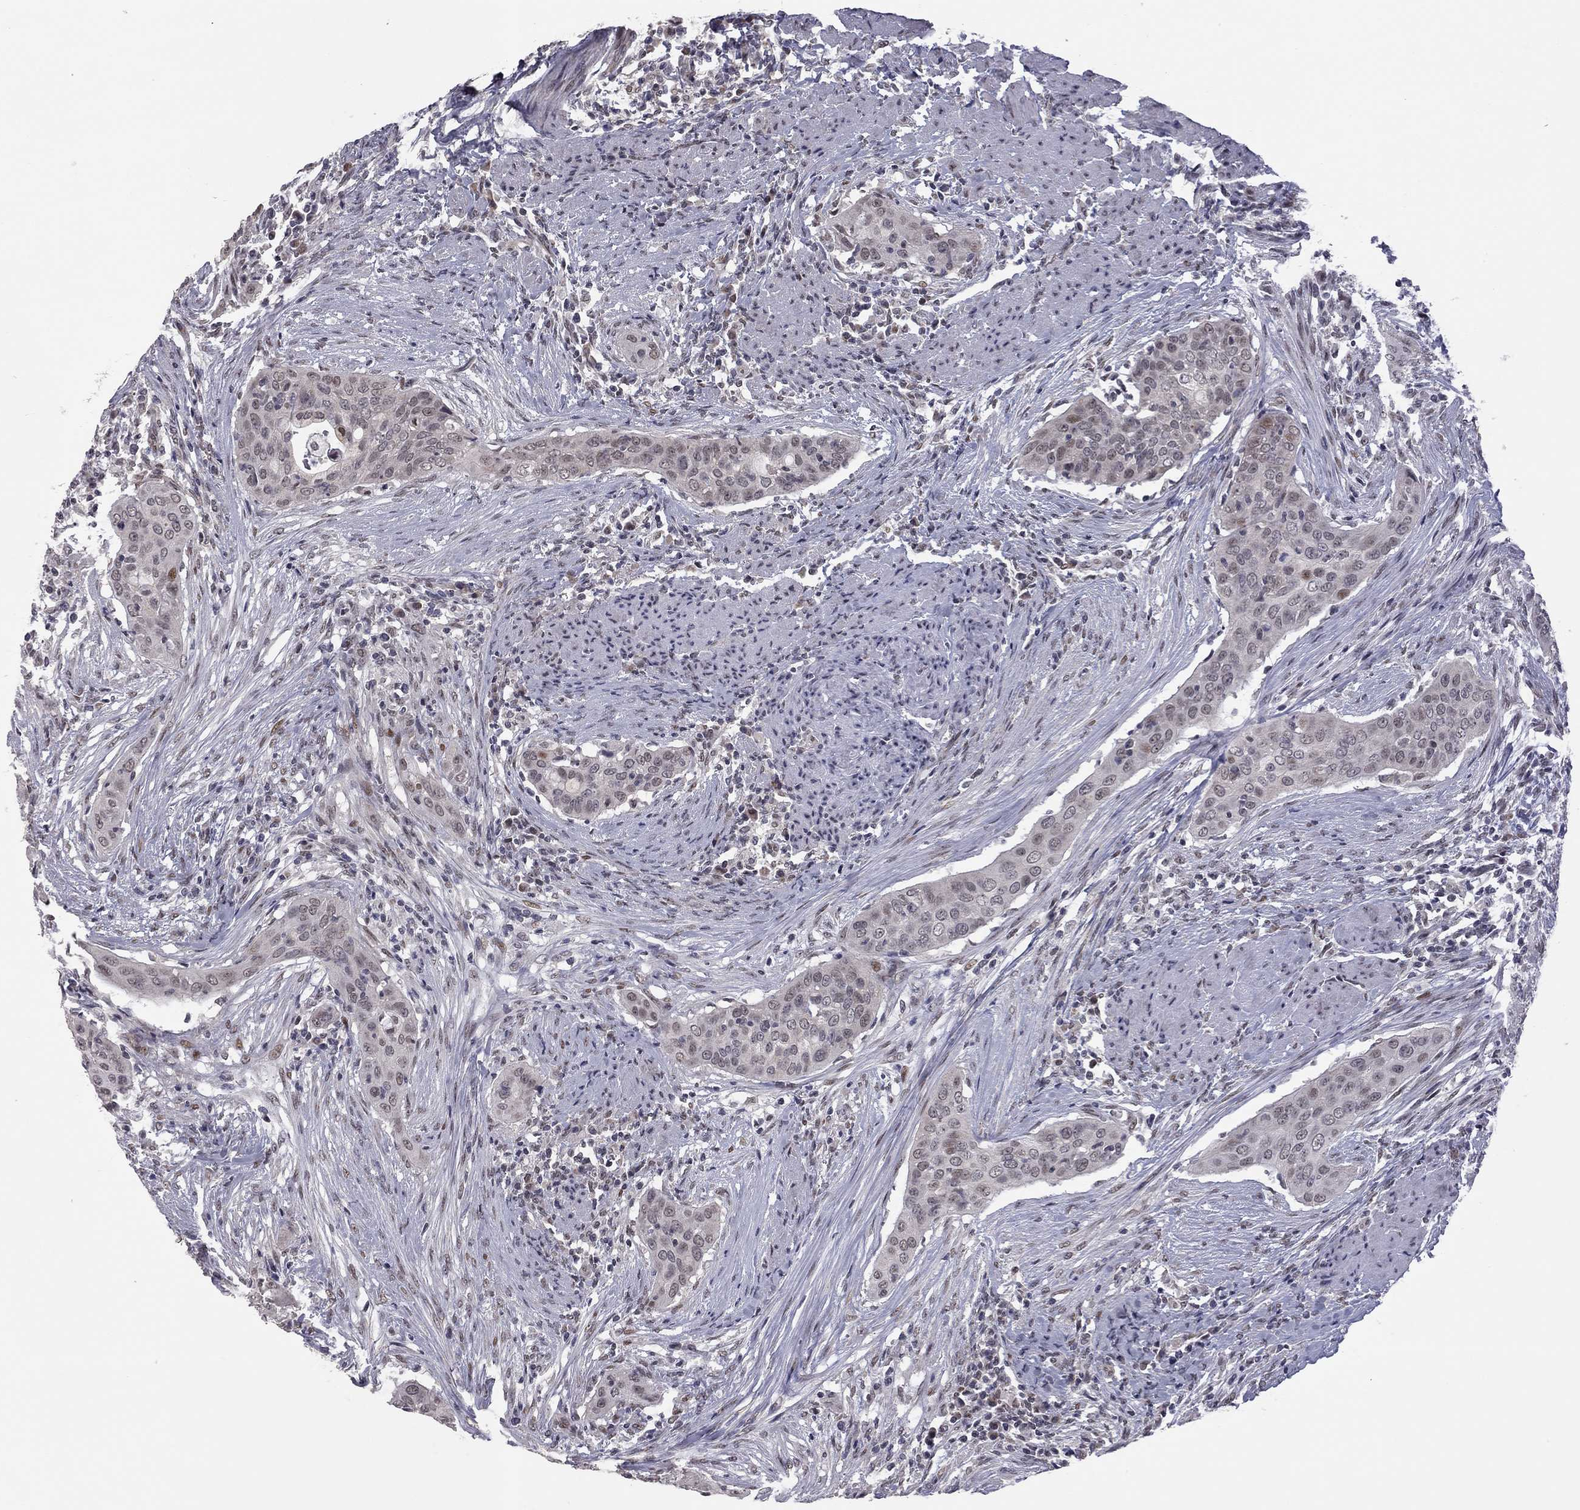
{"staining": {"intensity": "moderate", "quantity": "<25%", "location": "nuclear"}, "tissue": "urothelial cancer", "cell_type": "Tumor cells", "image_type": "cancer", "snomed": [{"axis": "morphology", "description": "Urothelial carcinoma, High grade"}, {"axis": "topography", "description": "Urinary bladder"}], "caption": "A histopathology image of urothelial carcinoma (high-grade) stained for a protein exhibits moderate nuclear brown staining in tumor cells. (Stains: DAB (3,3'-diaminobenzidine) in brown, nuclei in blue, Microscopy: brightfield microscopy at high magnification).", "gene": "MC3R", "patient": {"sex": "male", "age": 82}}